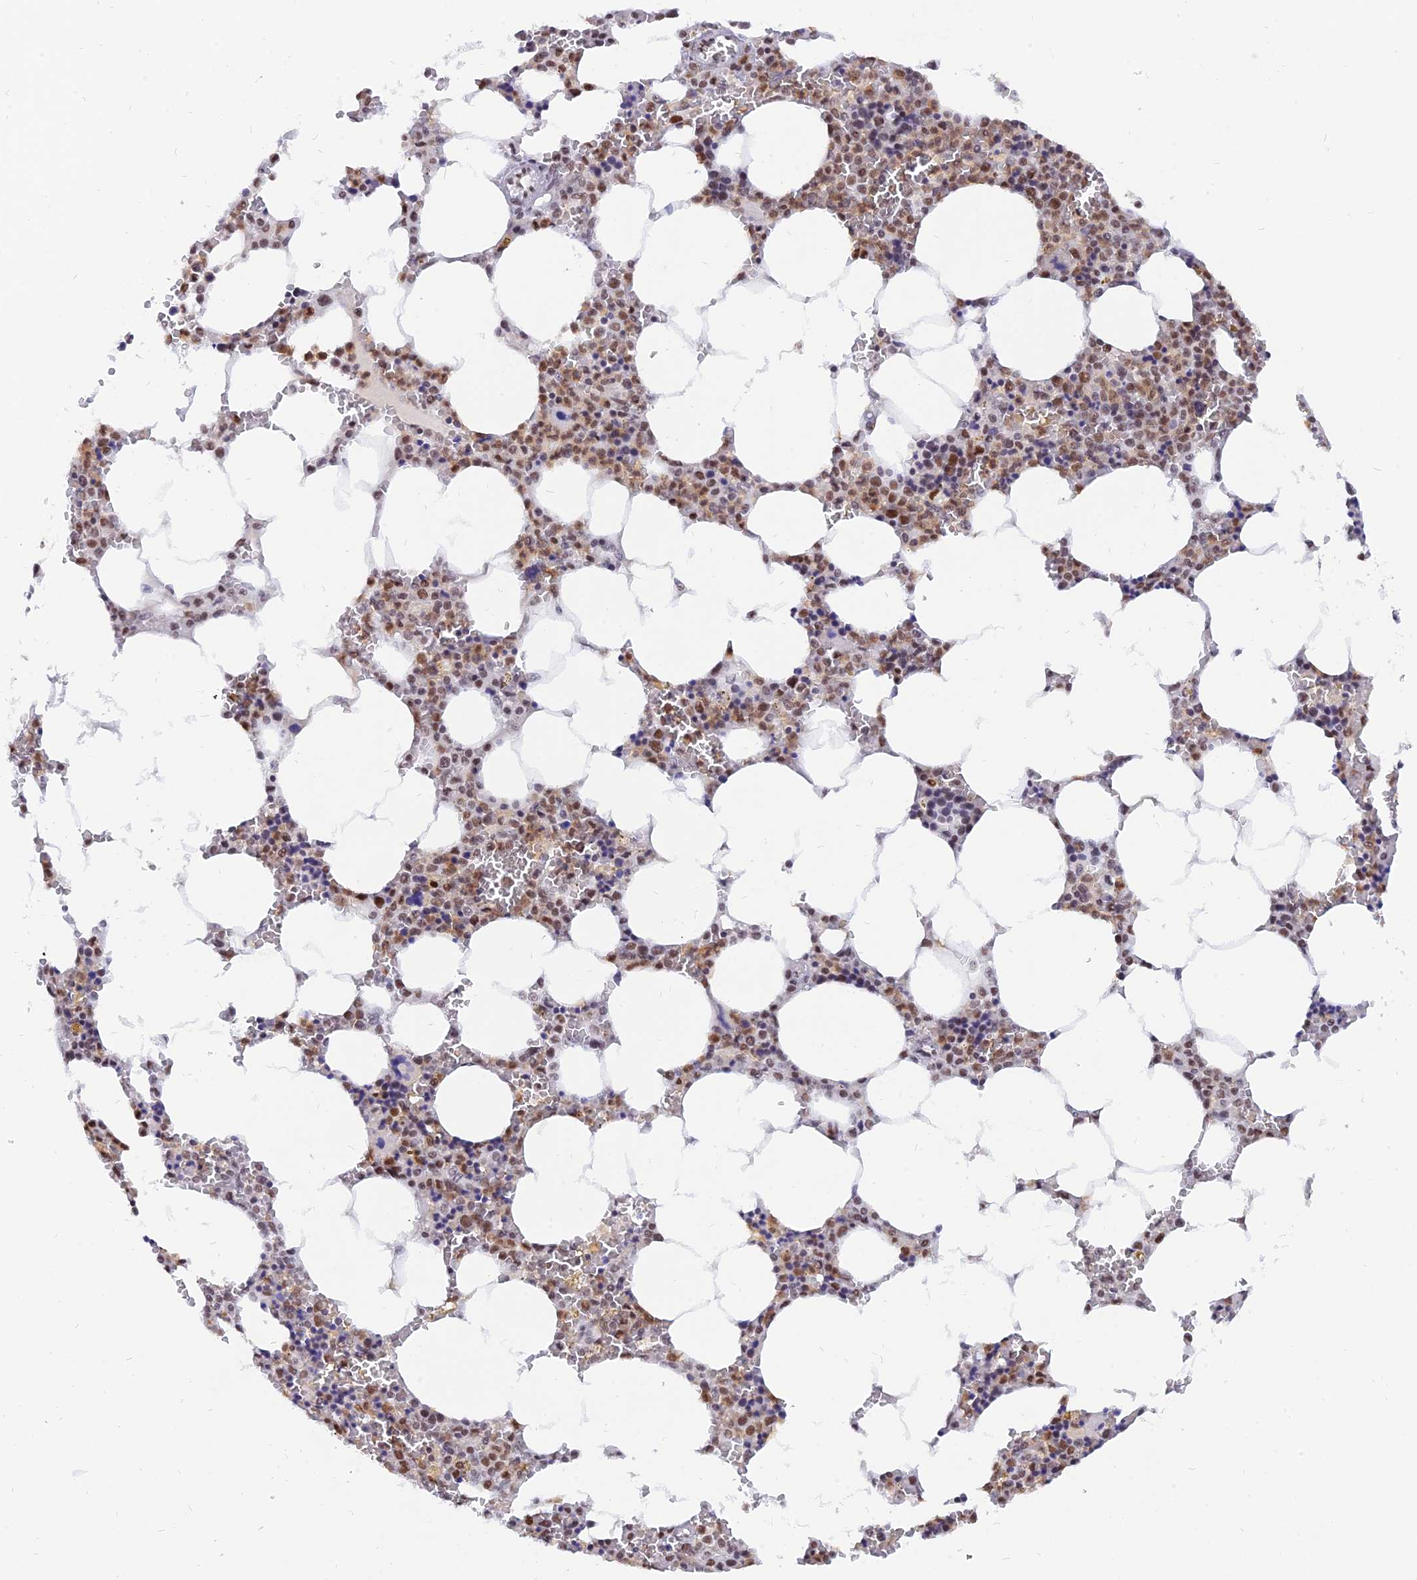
{"staining": {"intensity": "moderate", "quantity": "25%-75%", "location": "nuclear"}, "tissue": "bone marrow", "cell_type": "Hematopoietic cells", "image_type": "normal", "snomed": [{"axis": "morphology", "description": "Normal tissue, NOS"}, {"axis": "topography", "description": "Bone marrow"}], "caption": "IHC of benign human bone marrow reveals medium levels of moderate nuclear staining in about 25%-75% of hematopoietic cells.", "gene": "DPY30", "patient": {"sex": "male", "age": 70}}